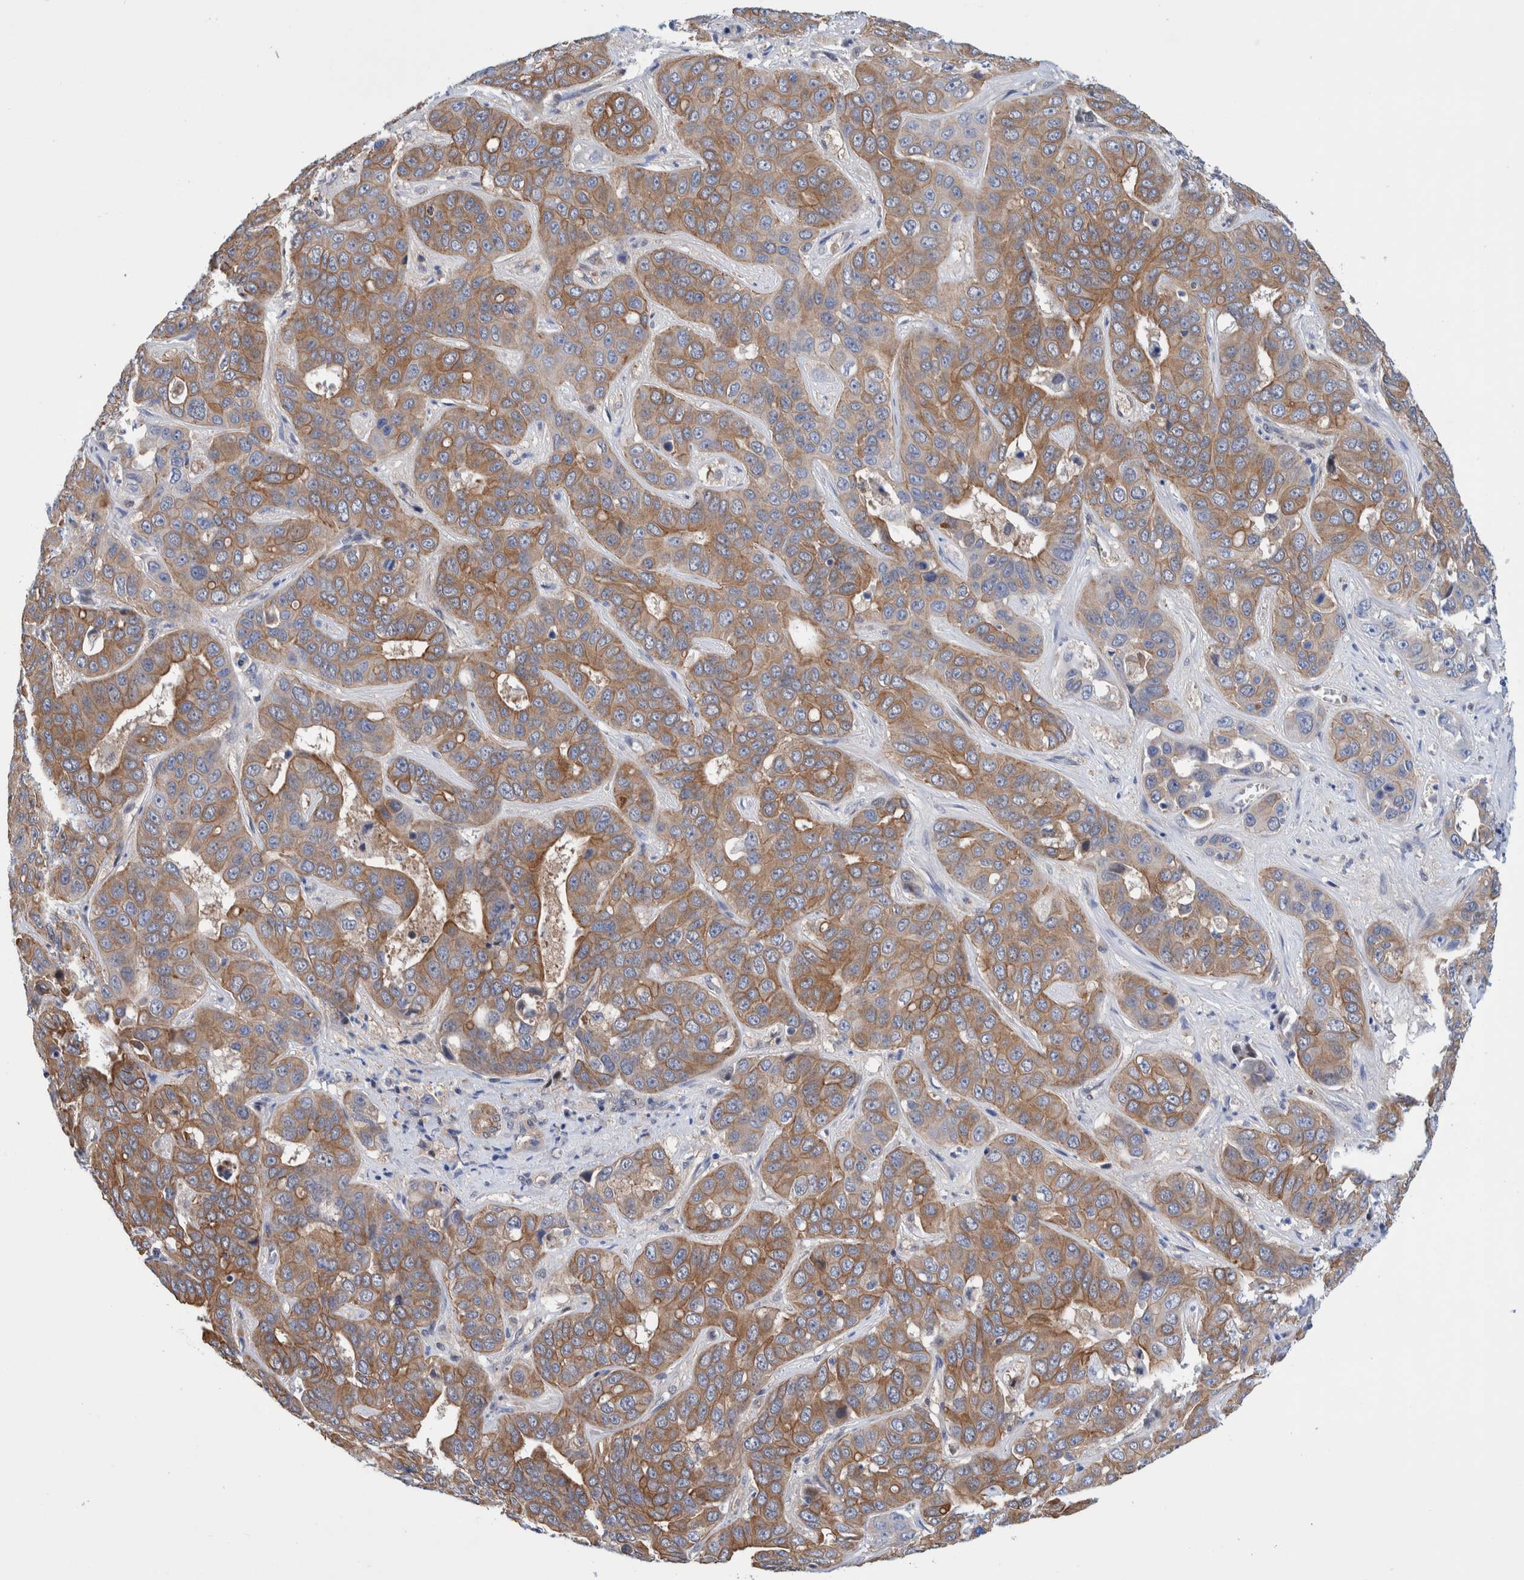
{"staining": {"intensity": "moderate", "quantity": ">75%", "location": "cytoplasmic/membranous"}, "tissue": "liver cancer", "cell_type": "Tumor cells", "image_type": "cancer", "snomed": [{"axis": "morphology", "description": "Cholangiocarcinoma"}, {"axis": "topography", "description": "Liver"}], "caption": "DAB (3,3'-diaminobenzidine) immunohistochemical staining of liver cholangiocarcinoma exhibits moderate cytoplasmic/membranous protein staining in approximately >75% of tumor cells. (IHC, brightfield microscopy, high magnification).", "gene": "PFAS", "patient": {"sex": "female", "age": 52}}